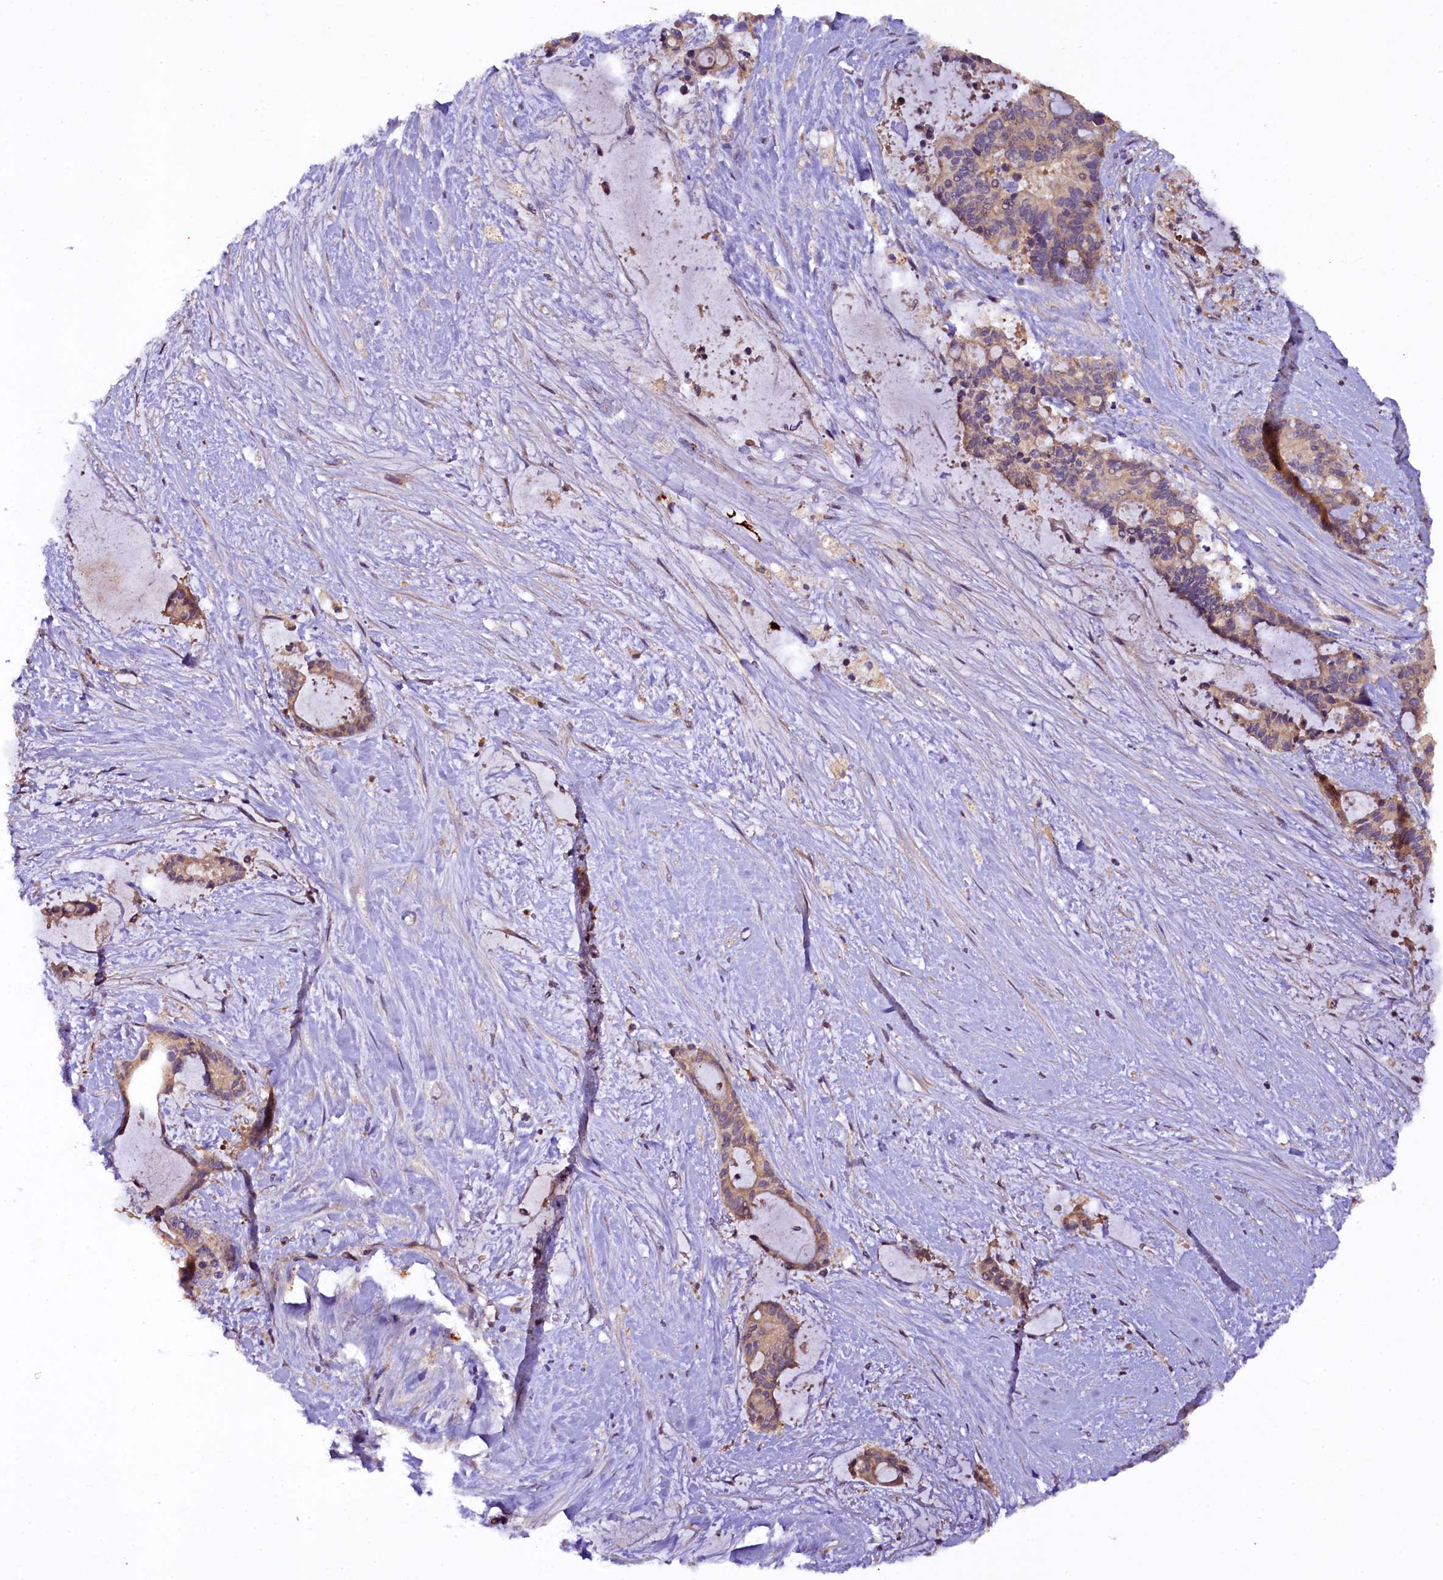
{"staining": {"intensity": "moderate", "quantity": ">75%", "location": "cytoplasmic/membranous"}, "tissue": "liver cancer", "cell_type": "Tumor cells", "image_type": "cancer", "snomed": [{"axis": "morphology", "description": "Normal tissue, NOS"}, {"axis": "morphology", "description": "Cholangiocarcinoma"}, {"axis": "topography", "description": "Liver"}, {"axis": "topography", "description": "Peripheral nerve tissue"}], "caption": "Human liver cancer stained for a protein (brown) demonstrates moderate cytoplasmic/membranous positive staining in approximately >75% of tumor cells.", "gene": "PLXNB1", "patient": {"sex": "female", "age": 73}}